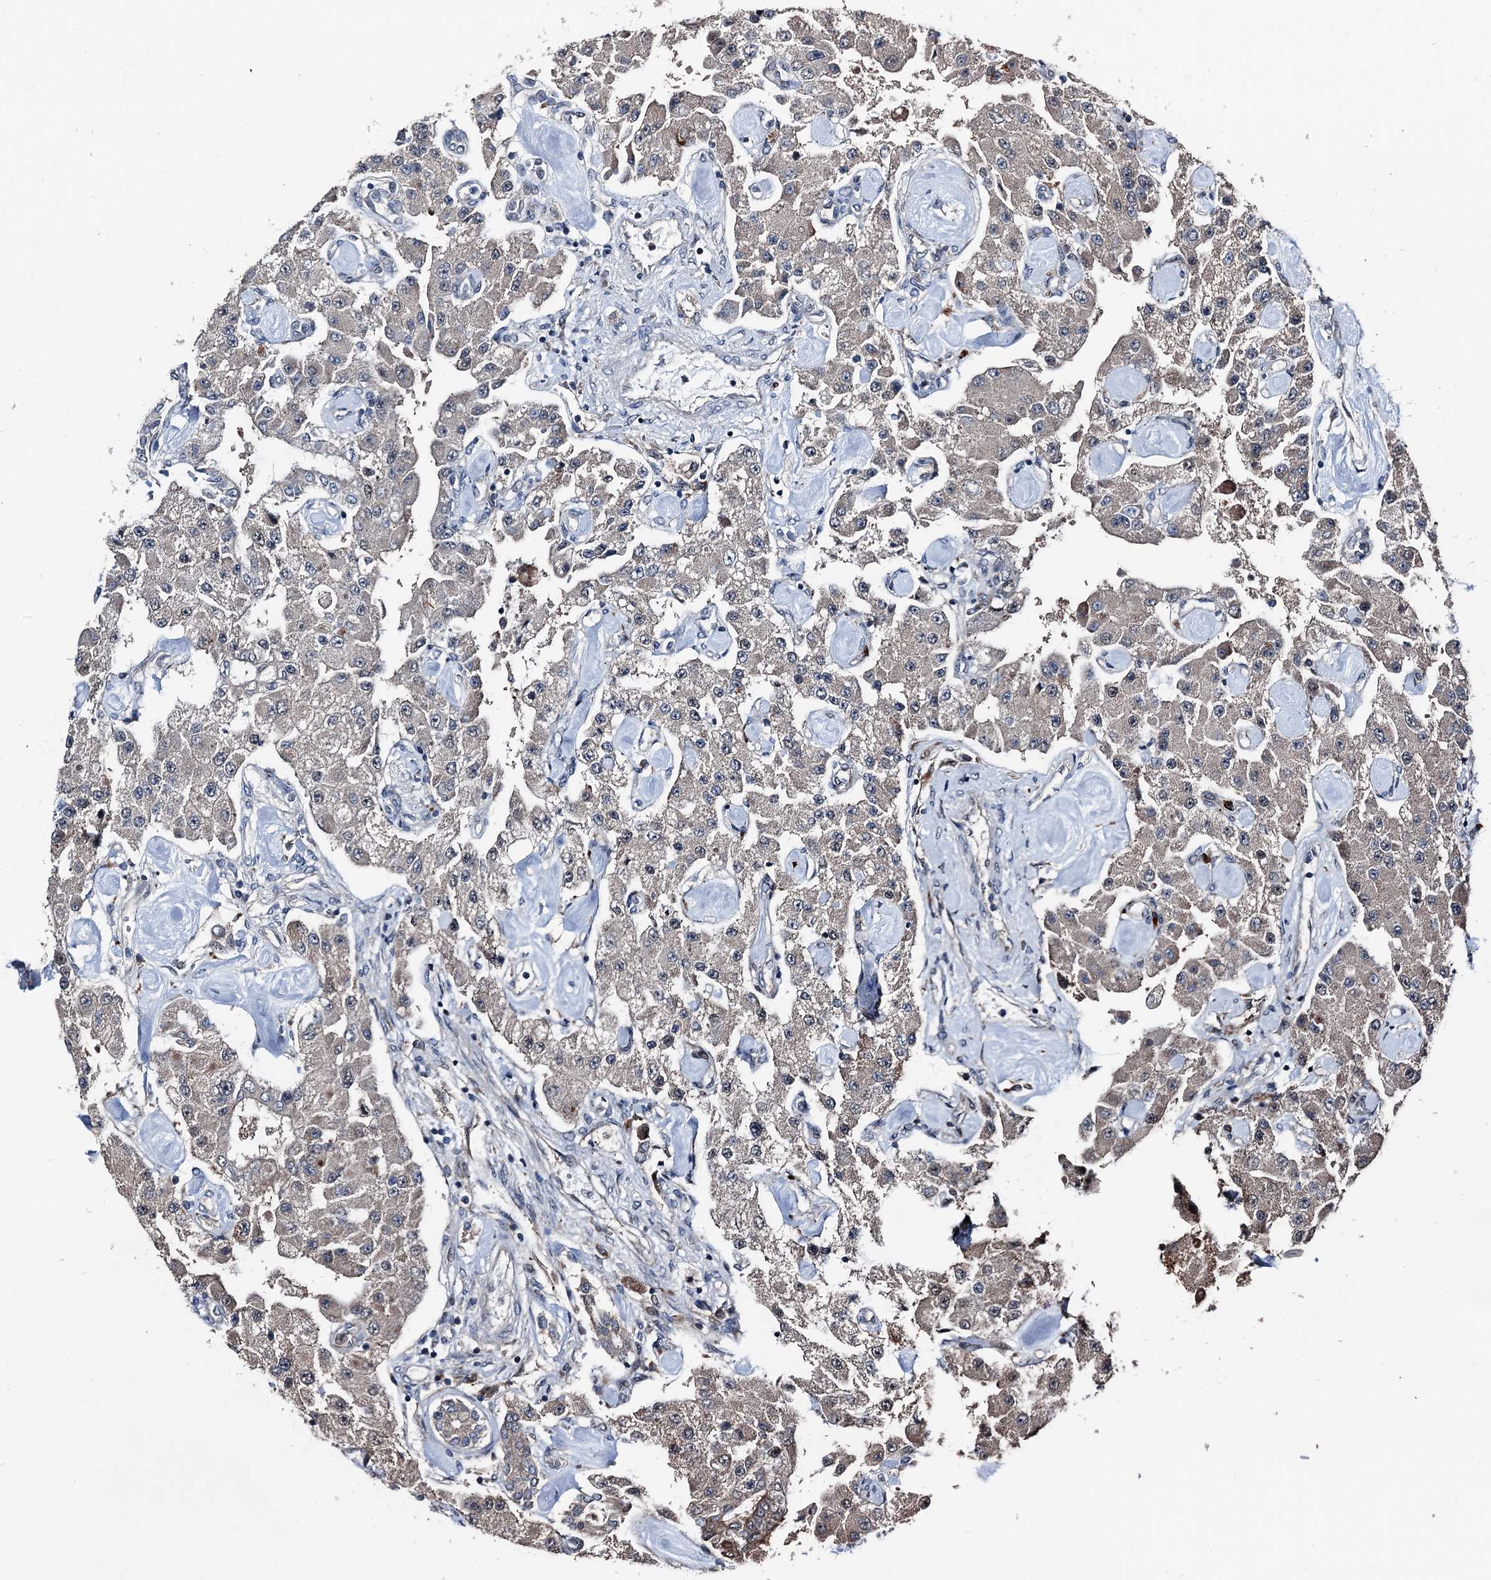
{"staining": {"intensity": "negative", "quantity": "none", "location": "none"}, "tissue": "carcinoid", "cell_type": "Tumor cells", "image_type": "cancer", "snomed": [{"axis": "morphology", "description": "Carcinoid, malignant, NOS"}, {"axis": "topography", "description": "Pancreas"}], "caption": "This image is of carcinoid stained with immunohistochemistry (IHC) to label a protein in brown with the nuclei are counter-stained blue. There is no staining in tumor cells.", "gene": "PSMD13", "patient": {"sex": "male", "age": 41}}